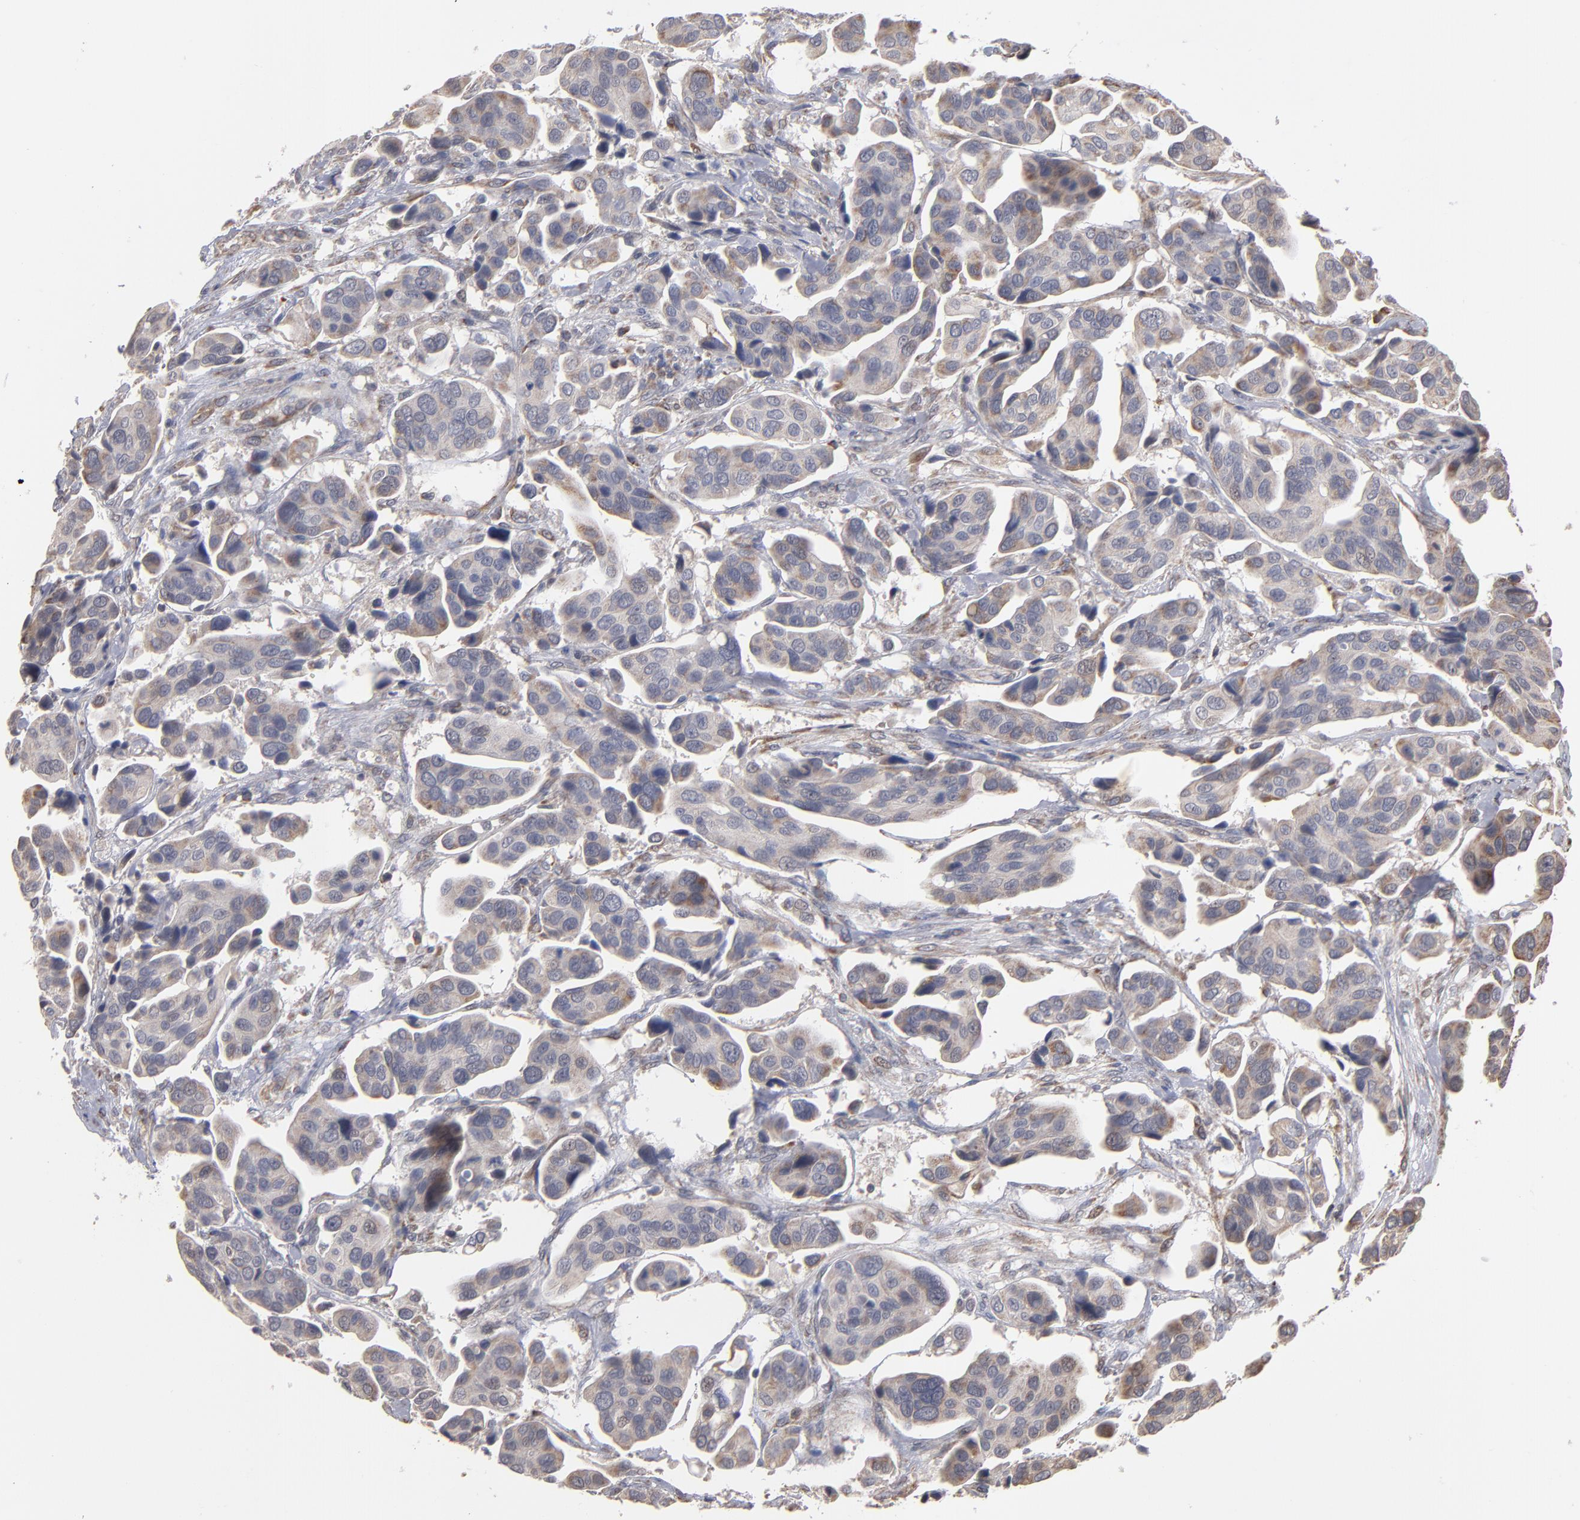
{"staining": {"intensity": "weak", "quantity": ">75%", "location": "cytoplasmic/membranous"}, "tissue": "urothelial cancer", "cell_type": "Tumor cells", "image_type": "cancer", "snomed": [{"axis": "morphology", "description": "Adenocarcinoma, NOS"}, {"axis": "topography", "description": "Urinary bladder"}], "caption": "A high-resolution histopathology image shows immunohistochemistry (IHC) staining of urothelial cancer, which displays weak cytoplasmic/membranous staining in approximately >75% of tumor cells. (DAB (3,3'-diaminobenzidine) IHC with brightfield microscopy, high magnification).", "gene": "MIPOL1", "patient": {"sex": "male", "age": 61}}